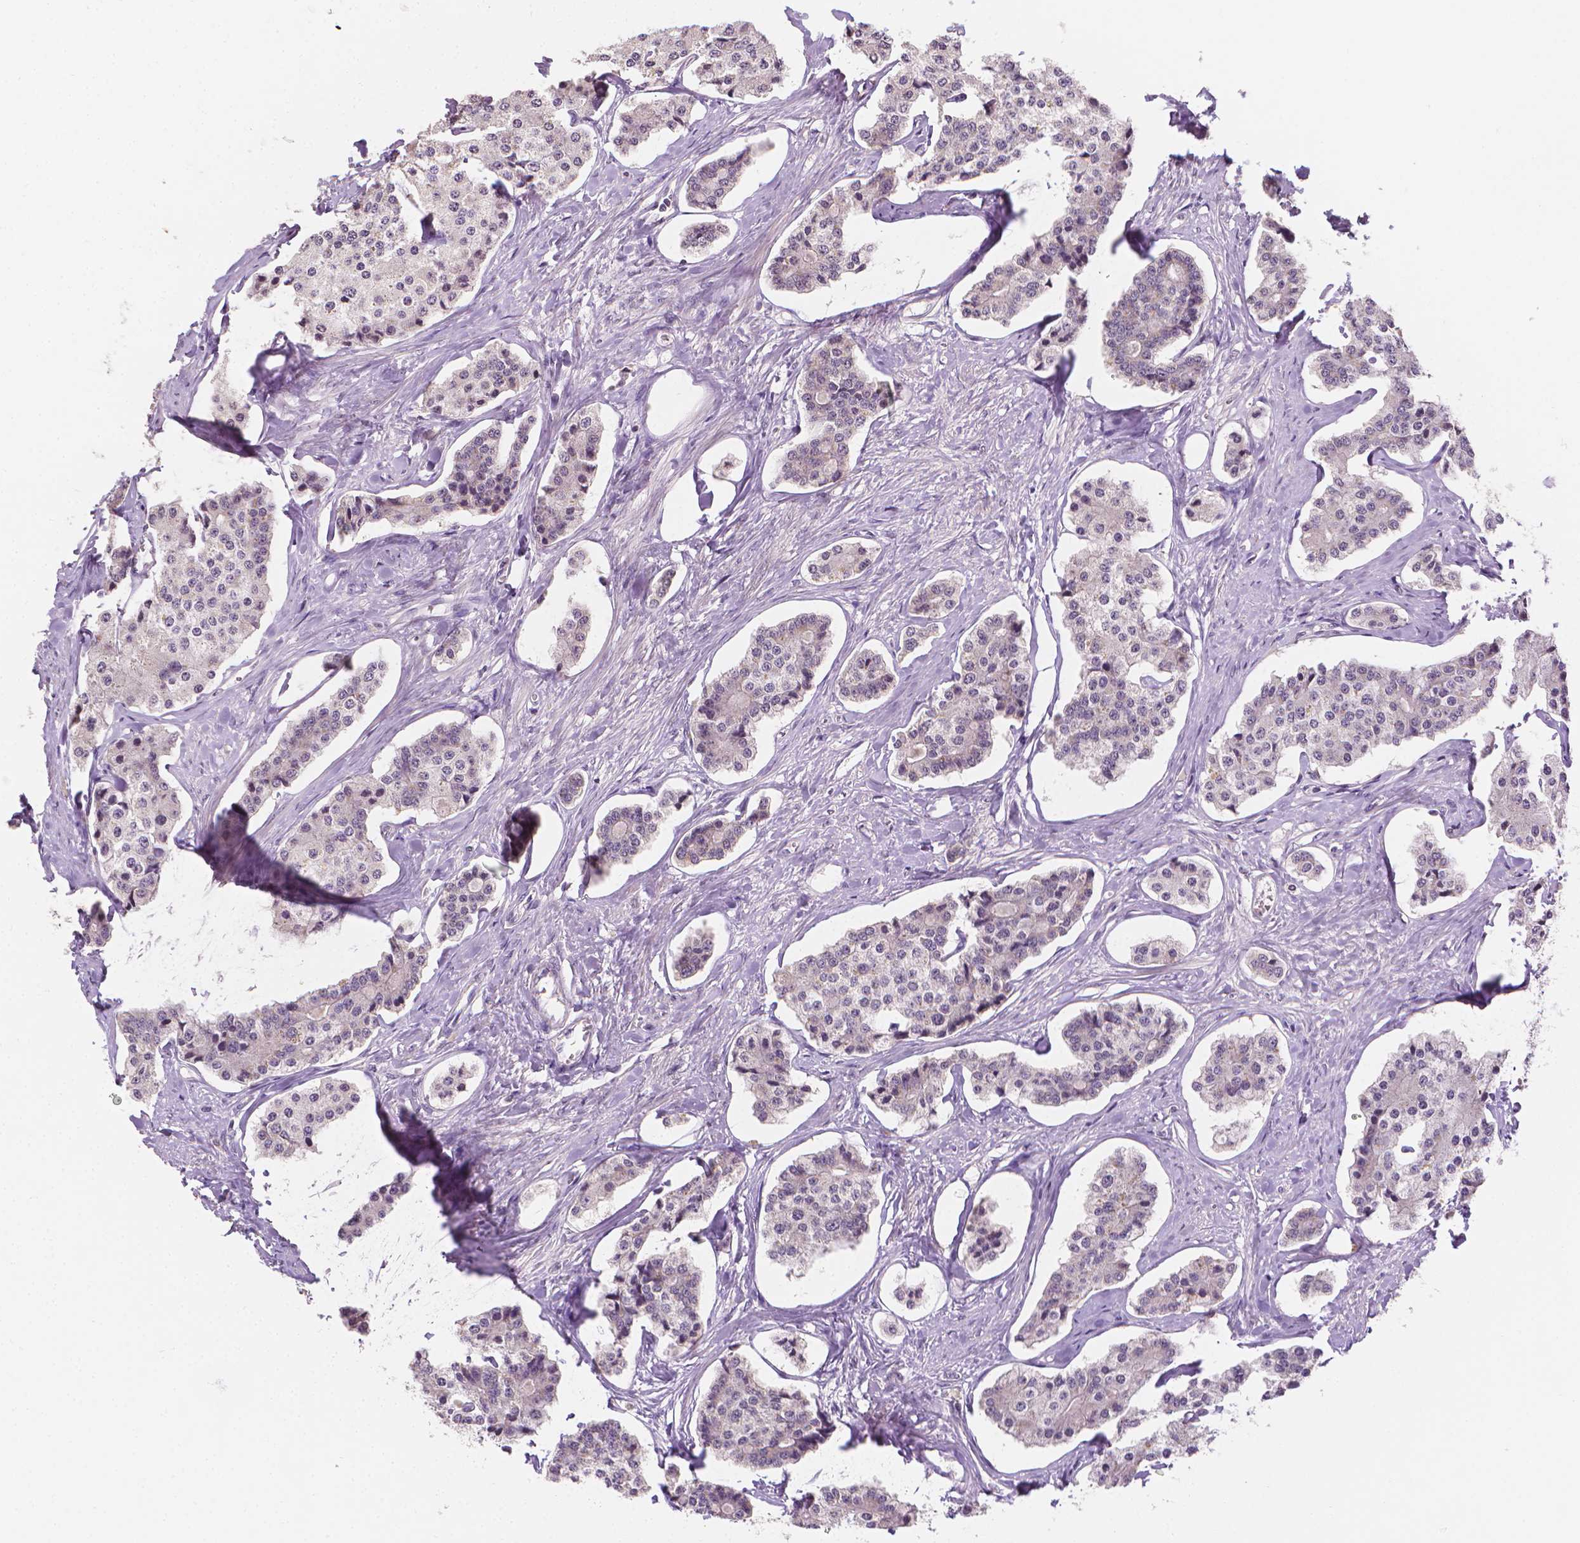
{"staining": {"intensity": "negative", "quantity": "none", "location": "none"}, "tissue": "carcinoid", "cell_type": "Tumor cells", "image_type": "cancer", "snomed": [{"axis": "morphology", "description": "Carcinoid, malignant, NOS"}, {"axis": "topography", "description": "Small intestine"}], "caption": "Tumor cells show no significant protein positivity in malignant carcinoid.", "gene": "FASN", "patient": {"sex": "female", "age": 65}}